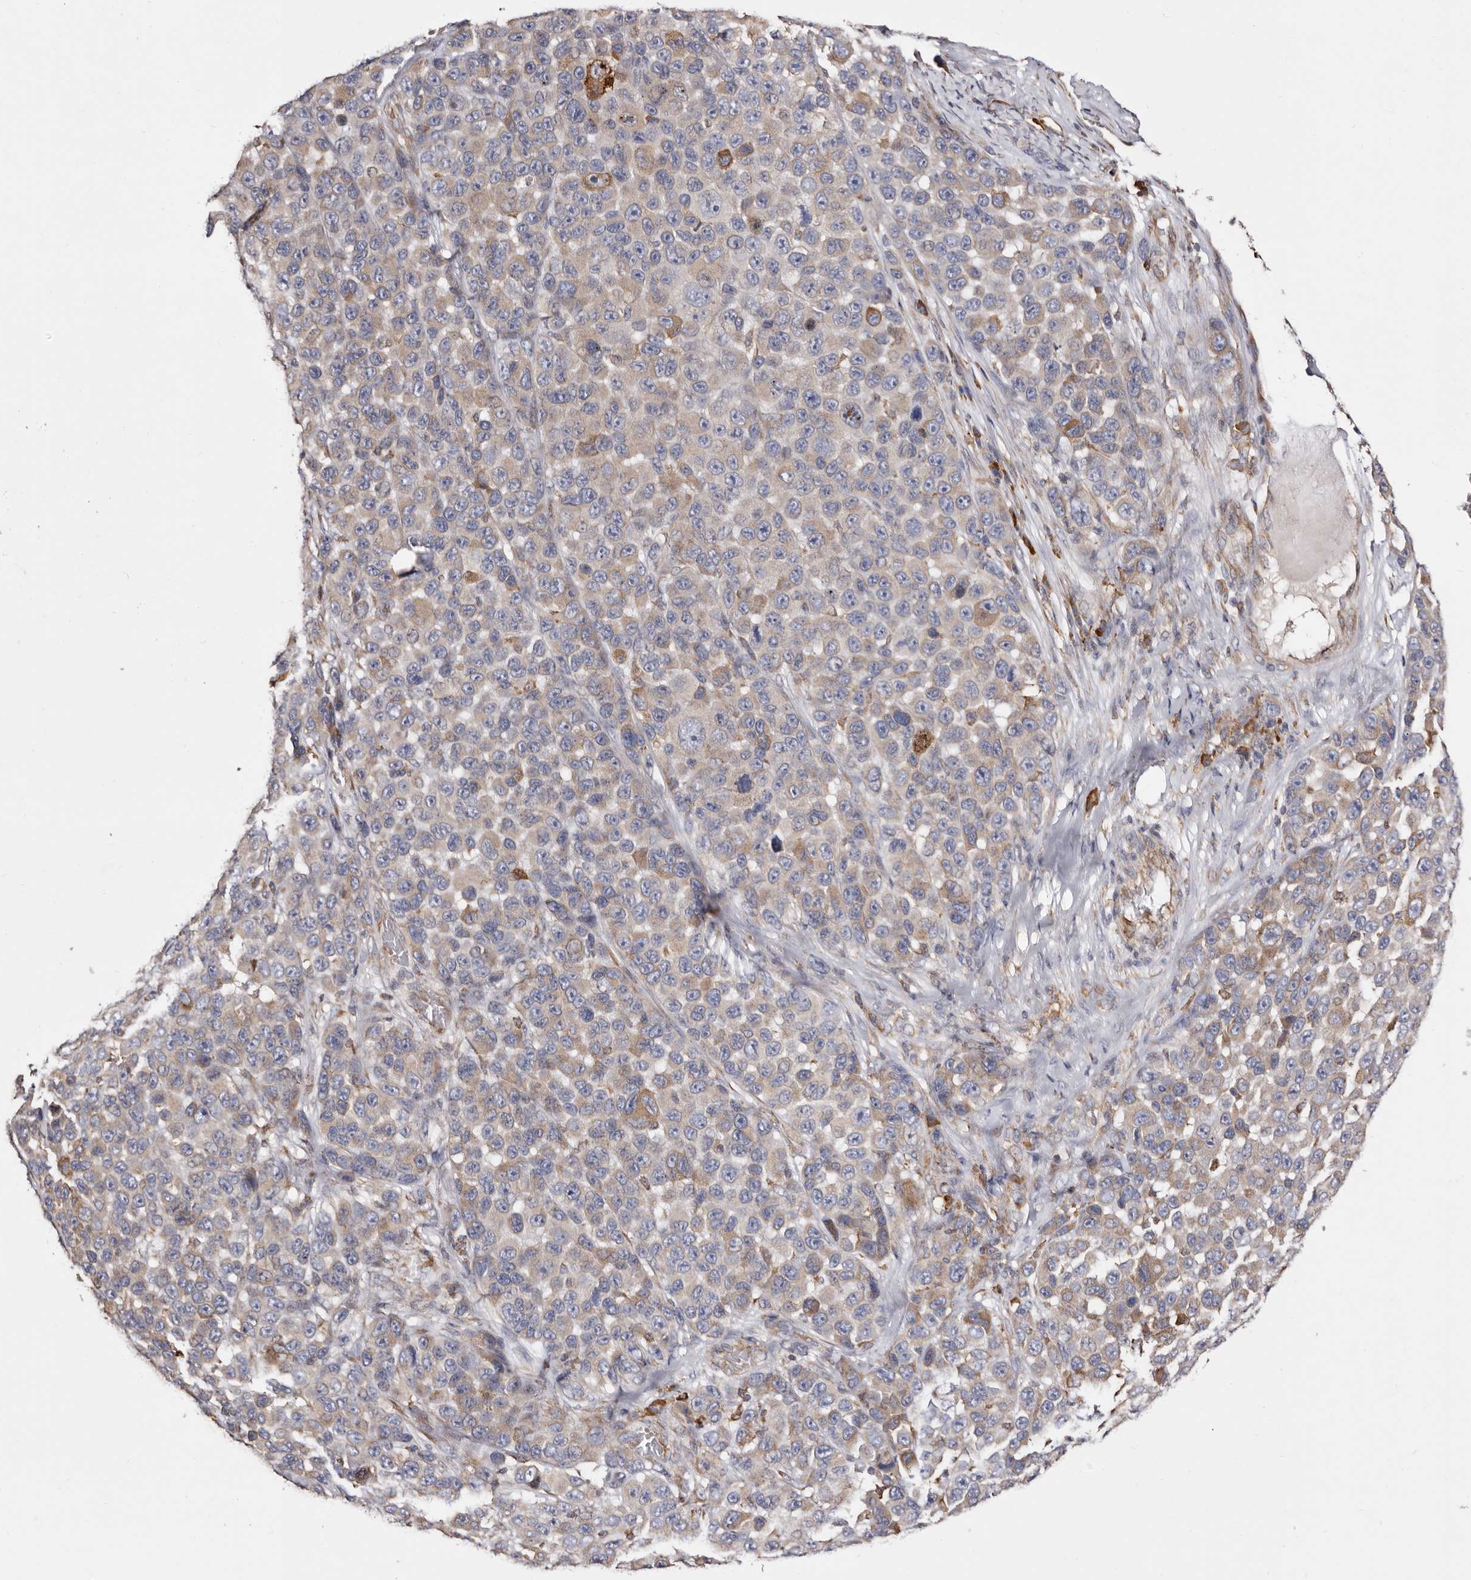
{"staining": {"intensity": "moderate", "quantity": "25%-75%", "location": "cytoplasmic/membranous"}, "tissue": "melanoma", "cell_type": "Tumor cells", "image_type": "cancer", "snomed": [{"axis": "morphology", "description": "Malignant melanoma, NOS"}, {"axis": "topography", "description": "Skin"}], "caption": "This image demonstrates immunohistochemistry (IHC) staining of malignant melanoma, with medium moderate cytoplasmic/membranous expression in approximately 25%-75% of tumor cells.", "gene": "ACBD6", "patient": {"sex": "male", "age": 53}}